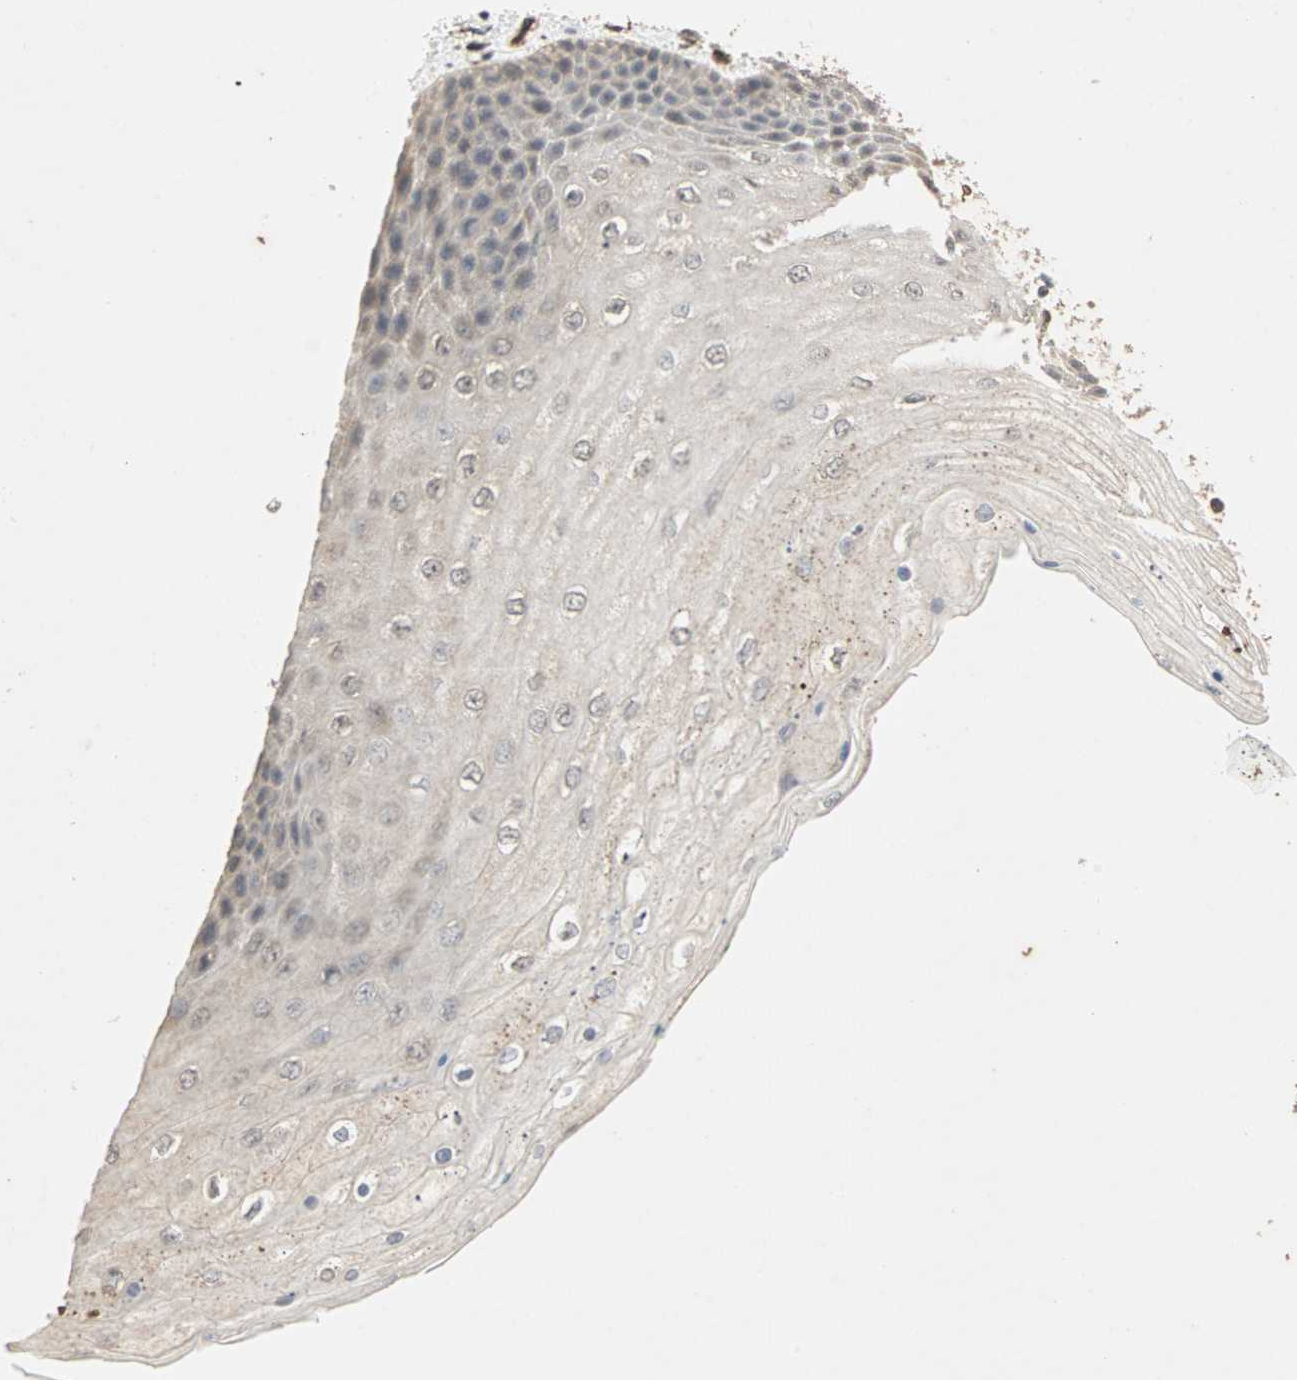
{"staining": {"intensity": "negative", "quantity": "none", "location": "none"}, "tissue": "skin", "cell_type": "Epidermal cells", "image_type": "normal", "snomed": [{"axis": "morphology", "description": "Normal tissue, NOS"}, {"axis": "topography", "description": "Anal"}], "caption": "This micrograph is of unremarkable skin stained with IHC to label a protein in brown with the nuclei are counter-stained blue. There is no staining in epidermal cells. (DAB (3,3'-diaminobenzidine) immunohistochemistry visualized using brightfield microscopy, high magnification).", "gene": "TRPV4", "patient": {"sex": "female", "age": 46}}